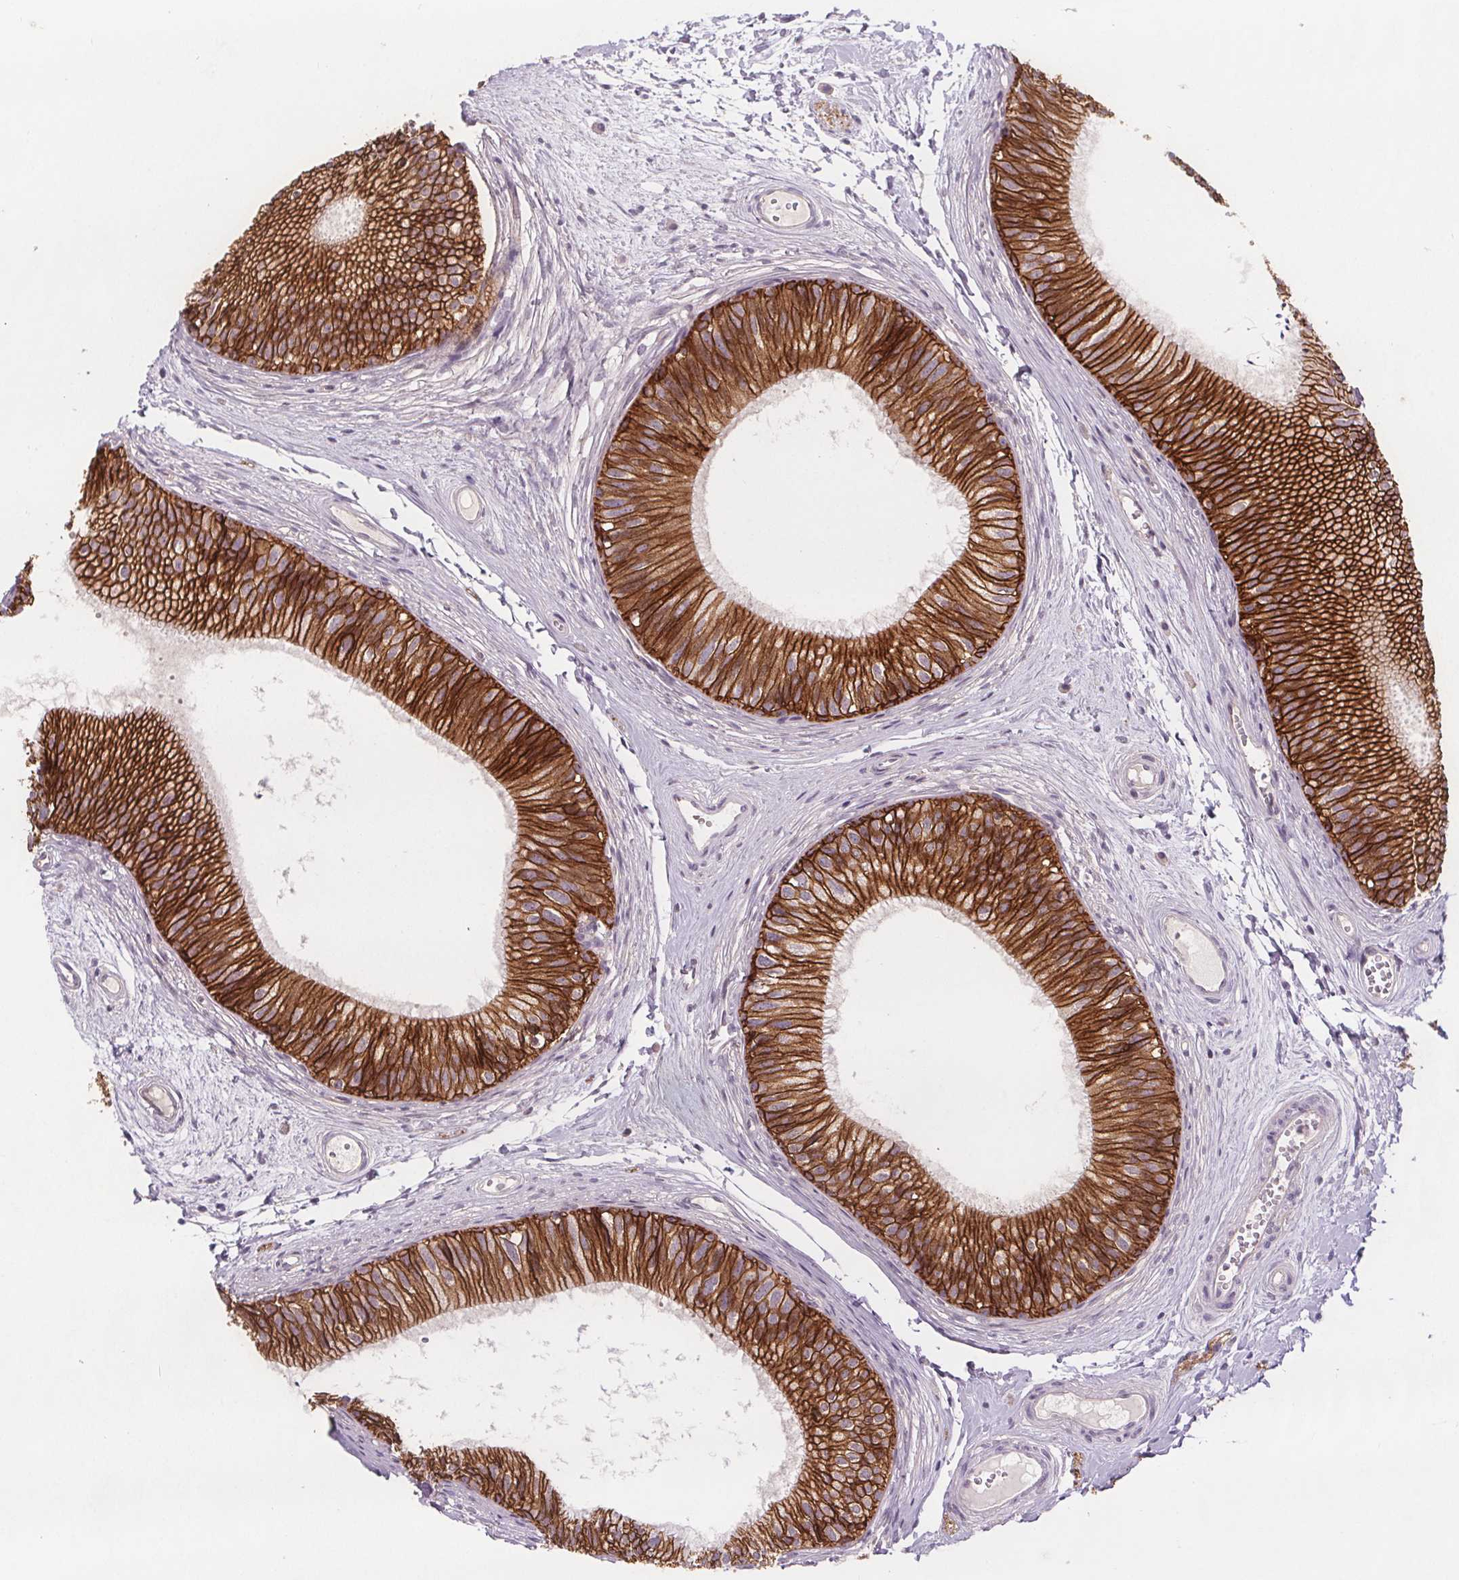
{"staining": {"intensity": "strong", "quantity": ">75%", "location": "cytoplasmic/membranous"}, "tissue": "epididymis", "cell_type": "Glandular cells", "image_type": "normal", "snomed": [{"axis": "morphology", "description": "Normal tissue, NOS"}, {"axis": "topography", "description": "Epididymis"}], "caption": "Human epididymis stained for a protein (brown) demonstrates strong cytoplasmic/membranous positive expression in approximately >75% of glandular cells.", "gene": "ATP1A1", "patient": {"sex": "male", "age": 29}}